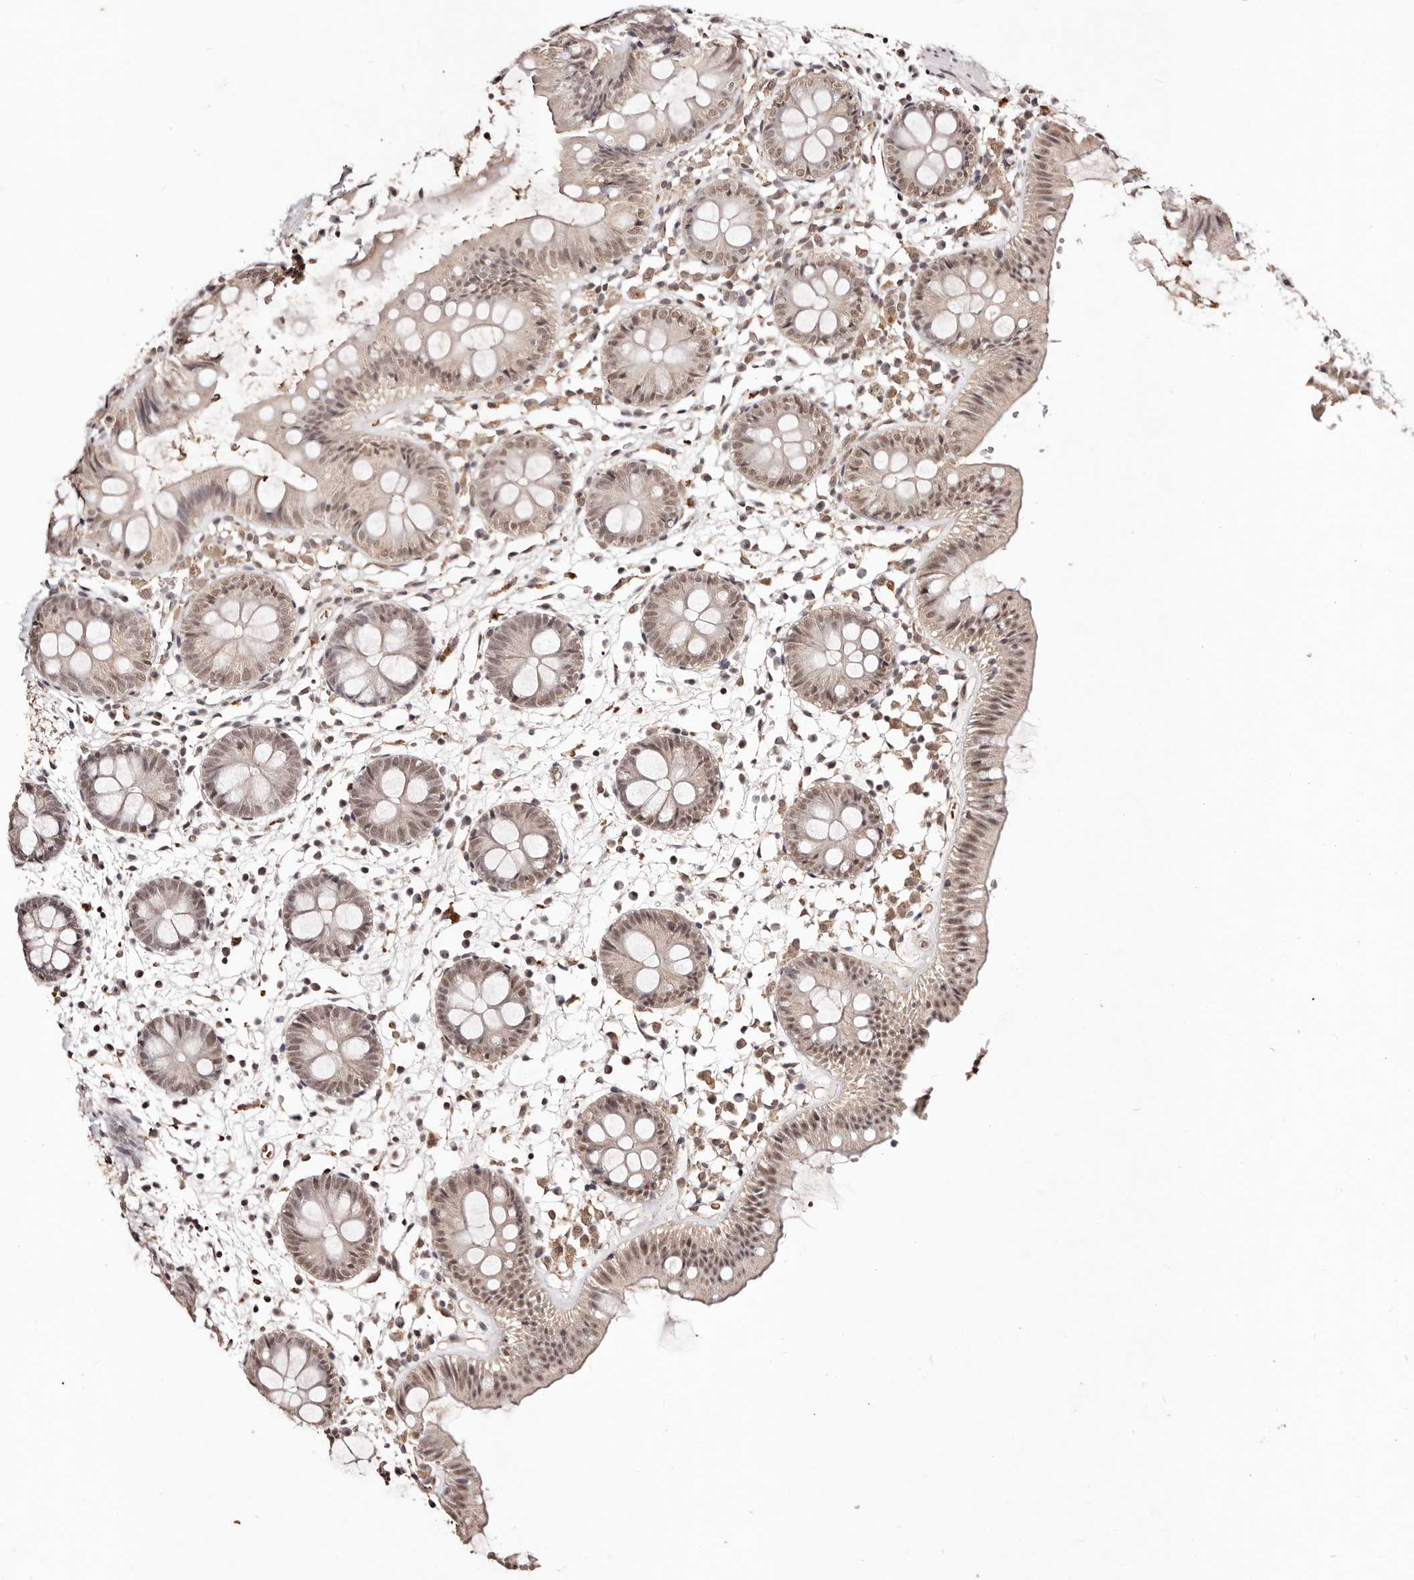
{"staining": {"intensity": "weak", "quantity": ">75%", "location": "cytoplasmic/membranous,nuclear"}, "tissue": "colon", "cell_type": "Endothelial cells", "image_type": "normal", "snomed": [{"axis": "morphology", "description": "Normal tissue, NOS"}, {"axis": "topography", "description": "Colon"}], "caption": "A micrograph showing weak cytoplasmic/membranous,nuclear expression in approximately >75% of endothelial cells in unremarkable colon, as visualized by brown immunohistochemical staining.", "gene": "BICRAL", "patient": {"sex": "male", "age": 56}}